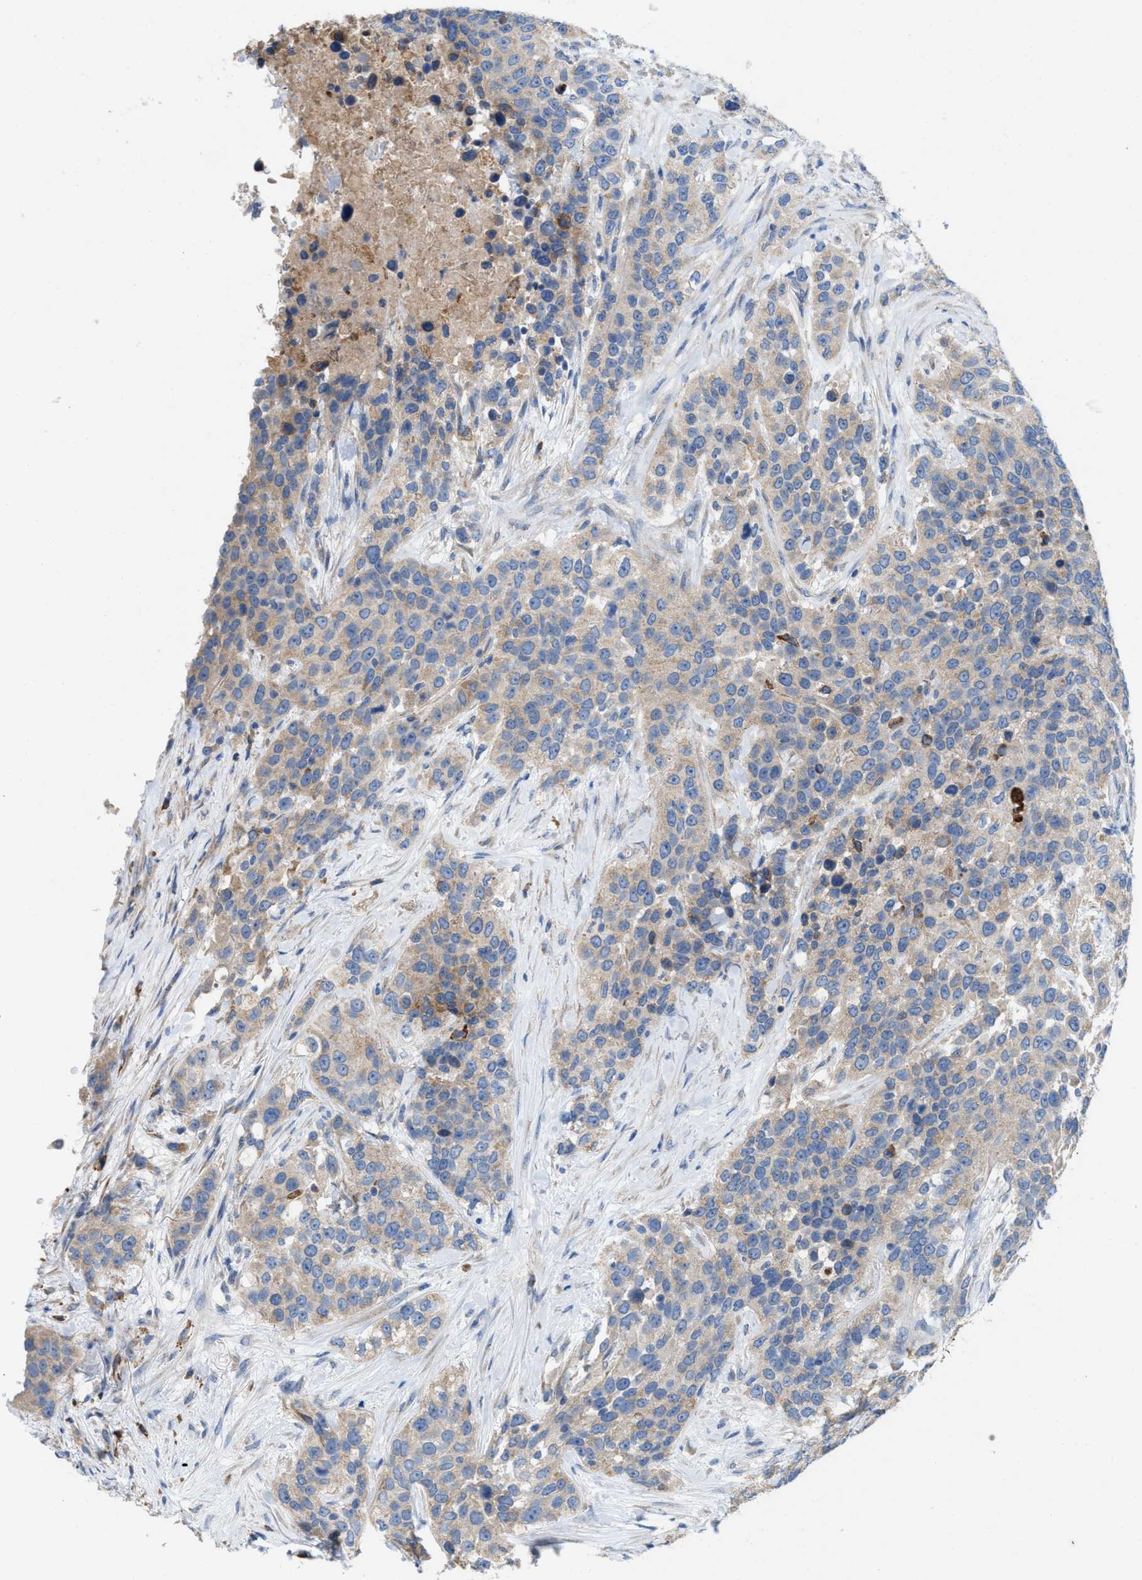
{"staining": {"intensity": "weak", "quantity": "<25%", "location": "cytoplasmic/membranous"}, "tissue": "urothelial cancer", "cell_type": "Tumor cells", "image_type": "cancer", "snomed": [{"axis": "morphology", "description": "Urothelial carcinoma, High grade"}, {"axis": "topography", "description": "Urinary bladder"}], "caption": "Urothelial cancer was stained to show a protein in brown. There is no significant staining in tumor cells.", "gene": "DYNC2I1", "patient": {"sex": "female", "age": 80}}